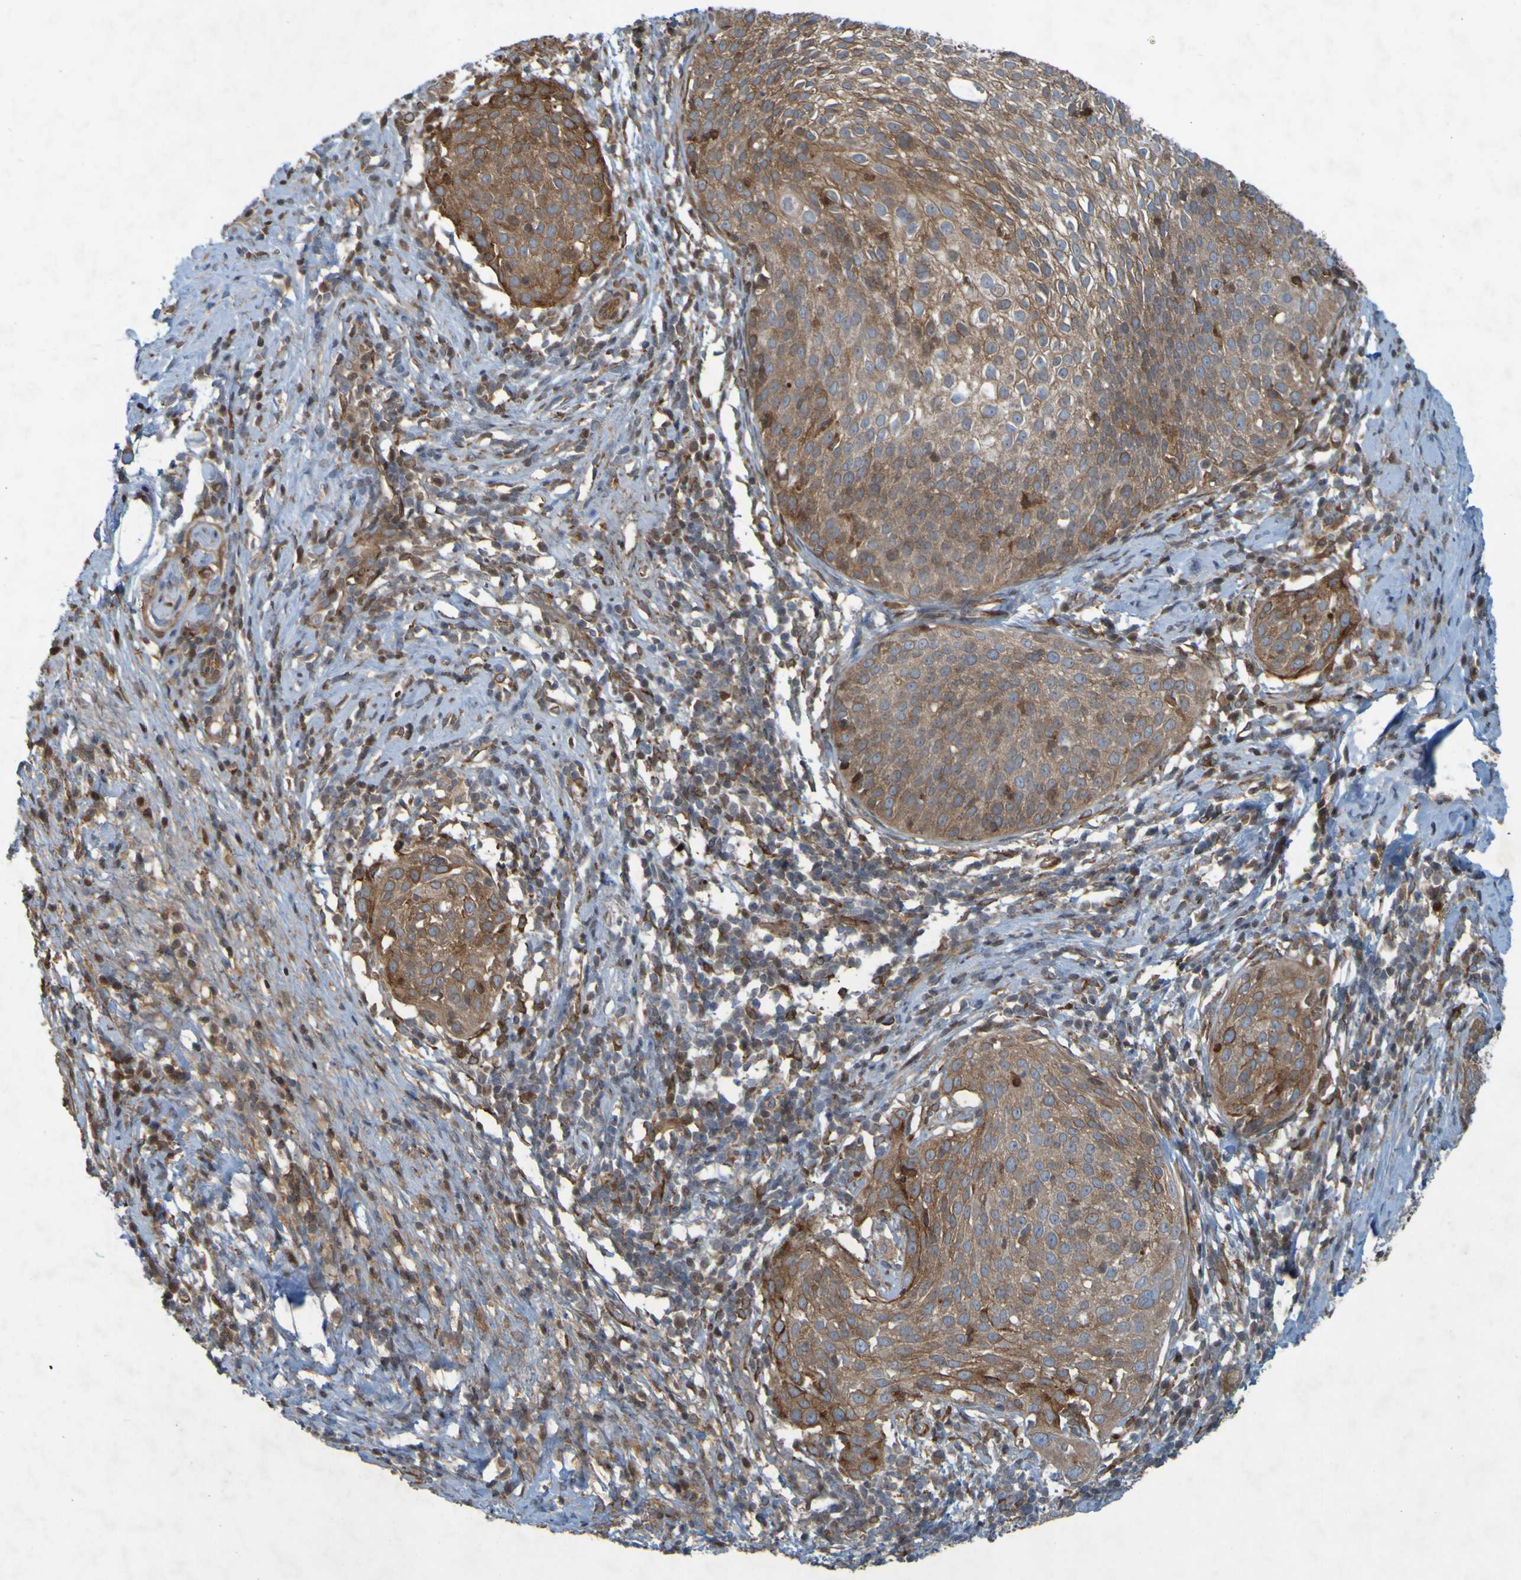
{"staining": {"intensity": "moderate", "quantity": ">75%", "location": "cytoplasmic/membranous"}, "tissue": "cervical cancer", "cell_type": "Tumor cells", "image_type": "cancer", "snomed": [{"axis": "morphology", "description": "Squamous cell carcinoma, NOS"}, {"axis": "topography", "description": "Cervix"}], "caption": "Moderate cytoplasmic/membranous positivity is identified in approximately >75% of tumor cells in cervical cancer. Using DAB (brown) and hematoxylin (blue) stains, captured at high magnification using brightfield microscopy.", "gene": "GUCY1A1", "patient": {"sex": "female", "age": 51}}